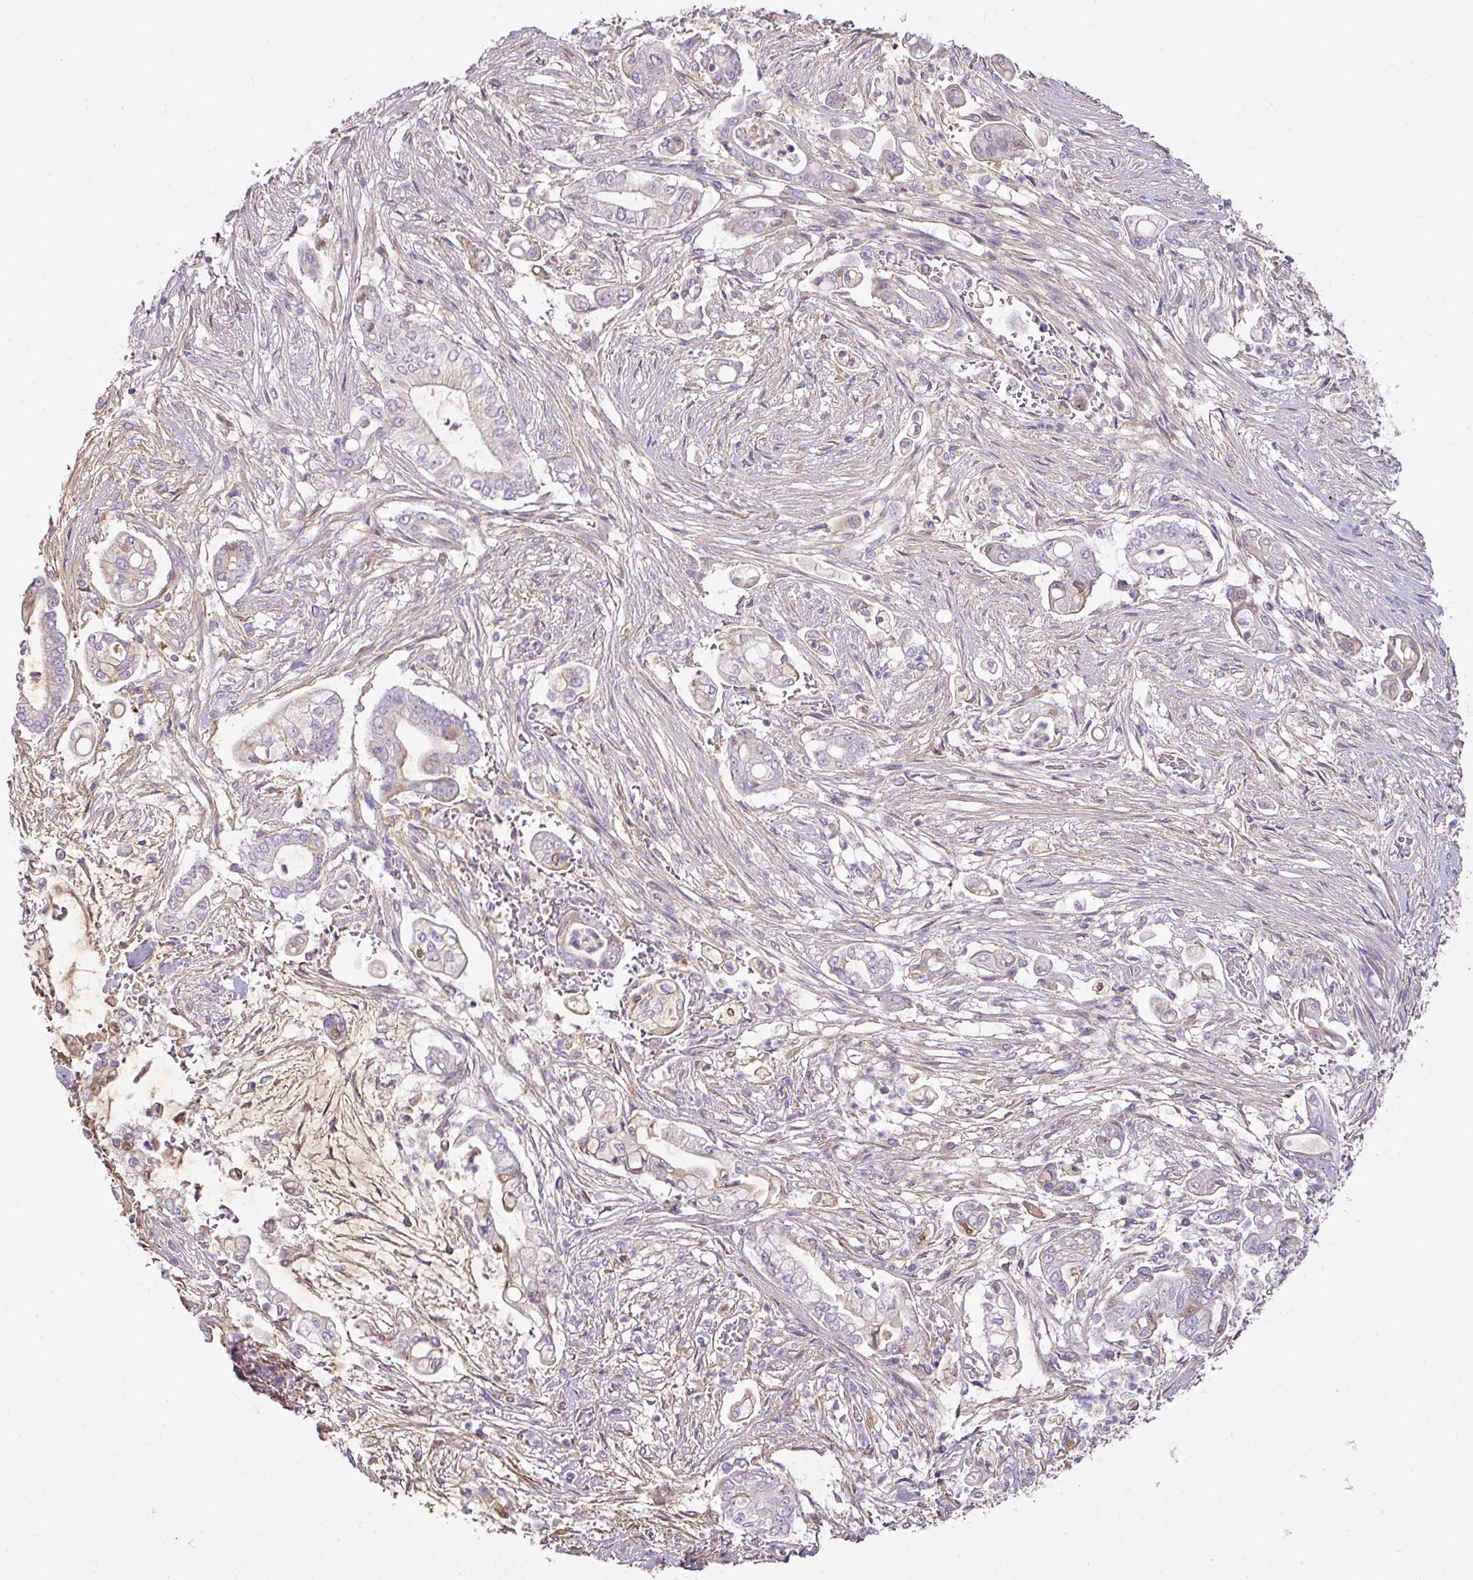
{"staining": {"intensity": "moderate", "quantity": "<25%", "location": "cytoplasmic/membranous"}, "tissue": "pancreatic cancer", "cell_type": "Tumor cells", "image_type": "cancer", "snomed": [{"axis": "morphology", "description": "Adenocarcinoma, NOS"}, {"axis": "topography", "description": "Pancreas"}], "caption": "Adenocarcinoma (pancreatic) stained with immunohistochemistry (IHC) displays moderate cytoplasmic/membranous positivity in approximately <25% of tumor cells.", "gene": "CCZ1", "patient": {"sex": "female", "age": 69}}